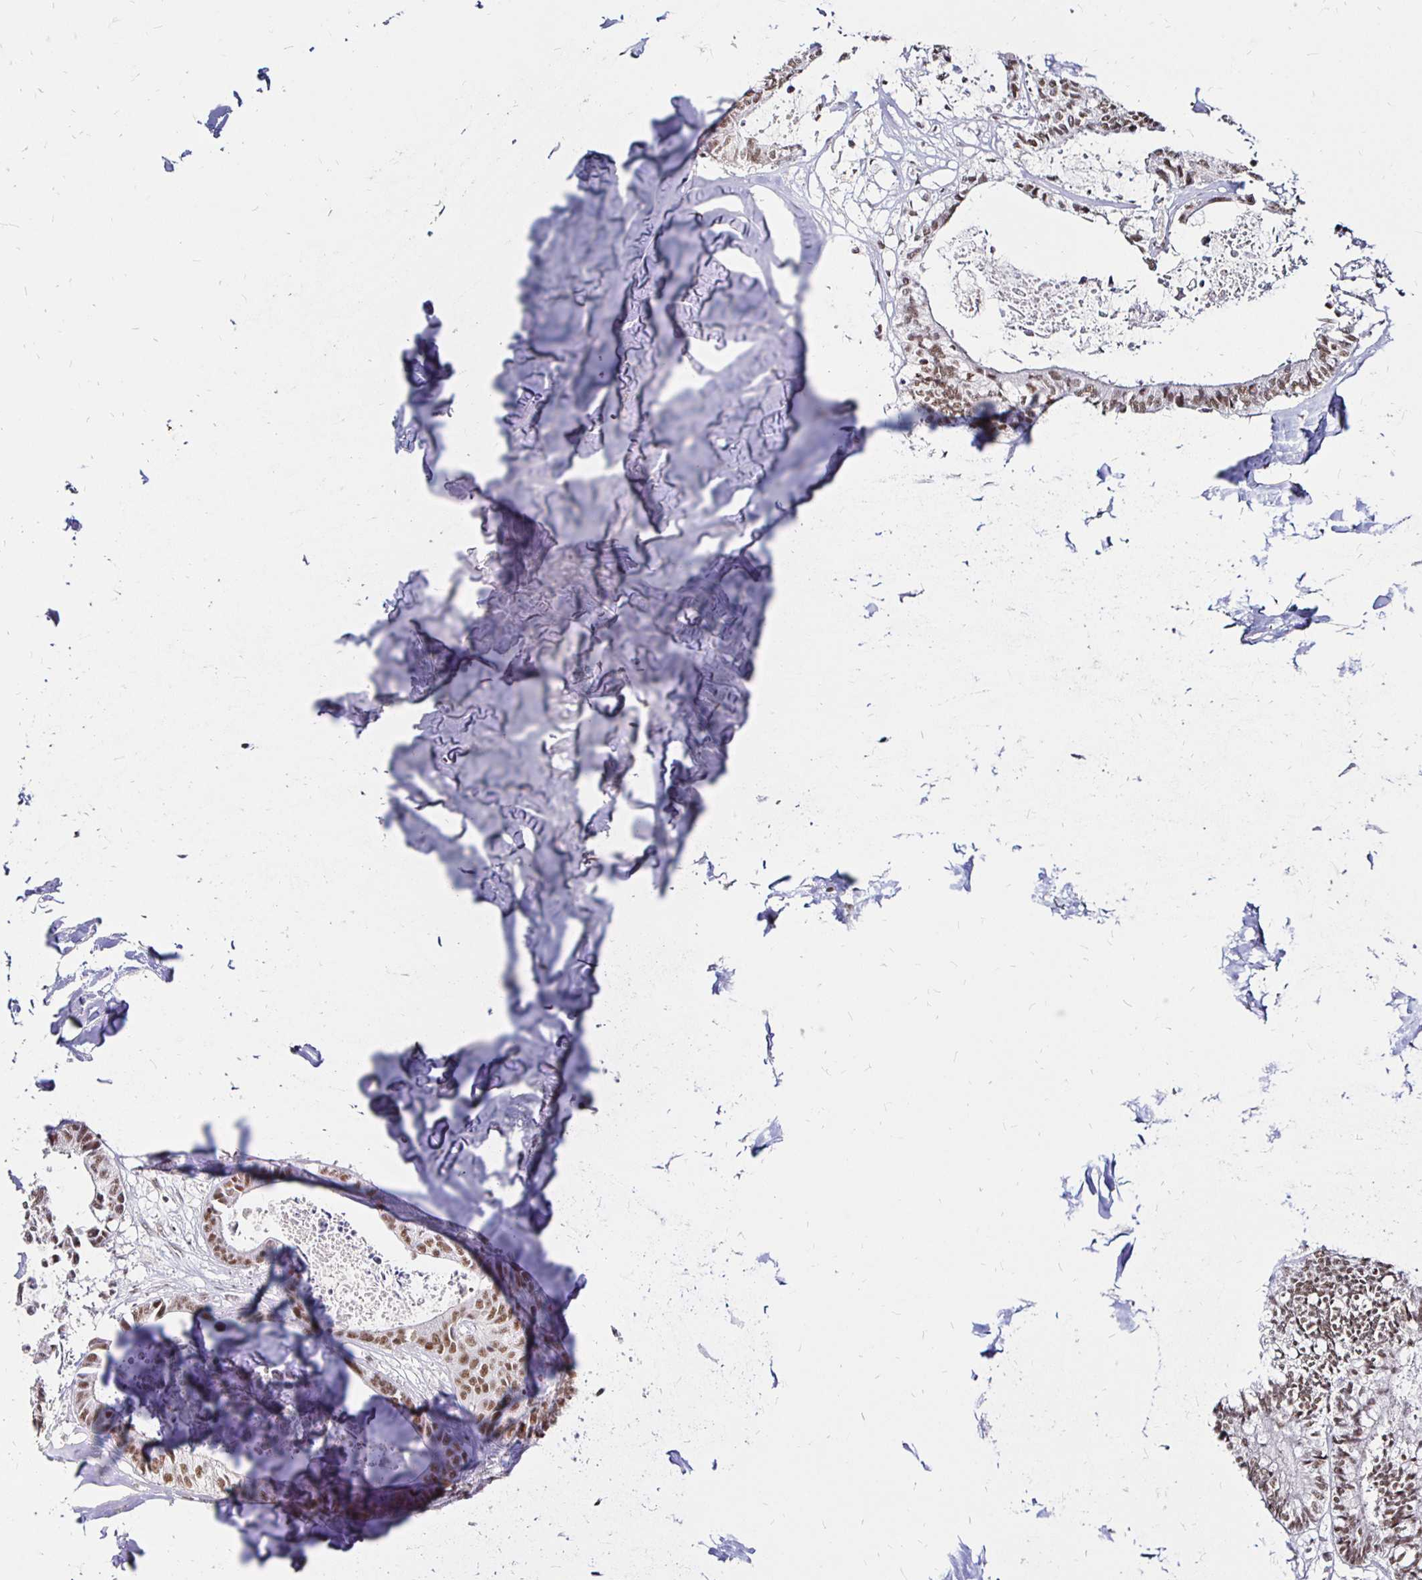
{"staining": {"intensity": "moderate", "quantity": ">75%", "location": "nuclear"}, "tissue": "colorectal cancer", "cell_type": "Tumor cells", "image_type": "cancer", "snomed": [{"axis": "morphology", "description": "Adenocarcinoma, NOS"}, {"axis": "topography", "description": "Colon"}, {"axis": "topography", "description": "Rectum"}], "caption": "Colorectal cancer stained with IHC displays moderate nuclear positivity in about >75% of tumor cells.", "gene": "SIN3A", "patient": {"sex": "male", "age": 57}}